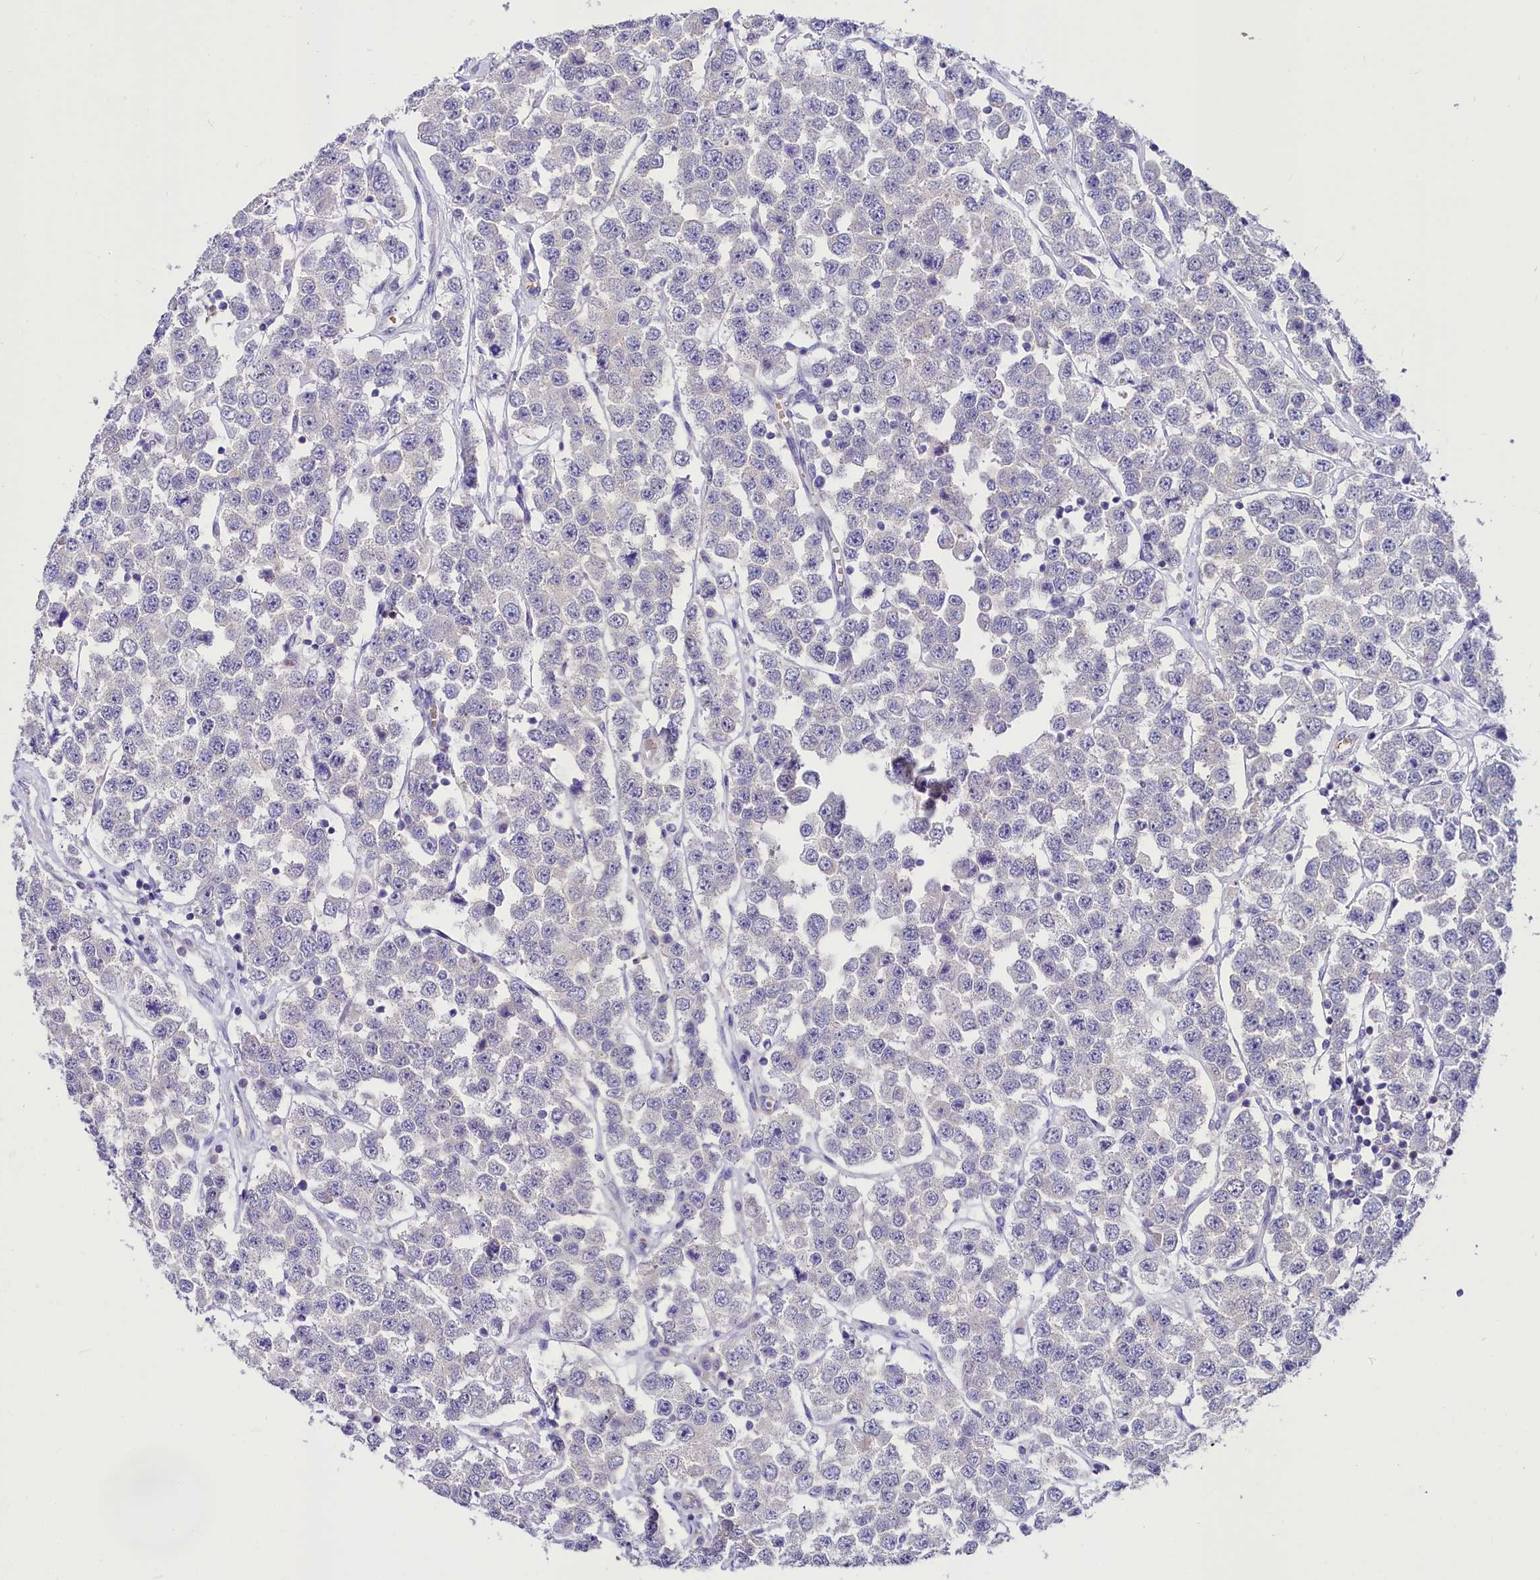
{"staining": {"intensity": "negative", "quantity": "none", "location": "none"}, "tissue": "testis cancer", "cell_type": "Tumor cells", "image_type": "cancer", "snomed": [{"axis": "morphology", "description": "Seminoma, NOS"}, {"axis": "topography", "description": "Testis"}], "caption": "A photomicrograph of testis seminoma stained for a protein reveals no brown staining in tumor cells. (DAB (3,3'-diaminobenzidine) immunohistochemistry, high magnification).", "gene": "ABHD5", "patient": {"sex": "male", "age": 28}}